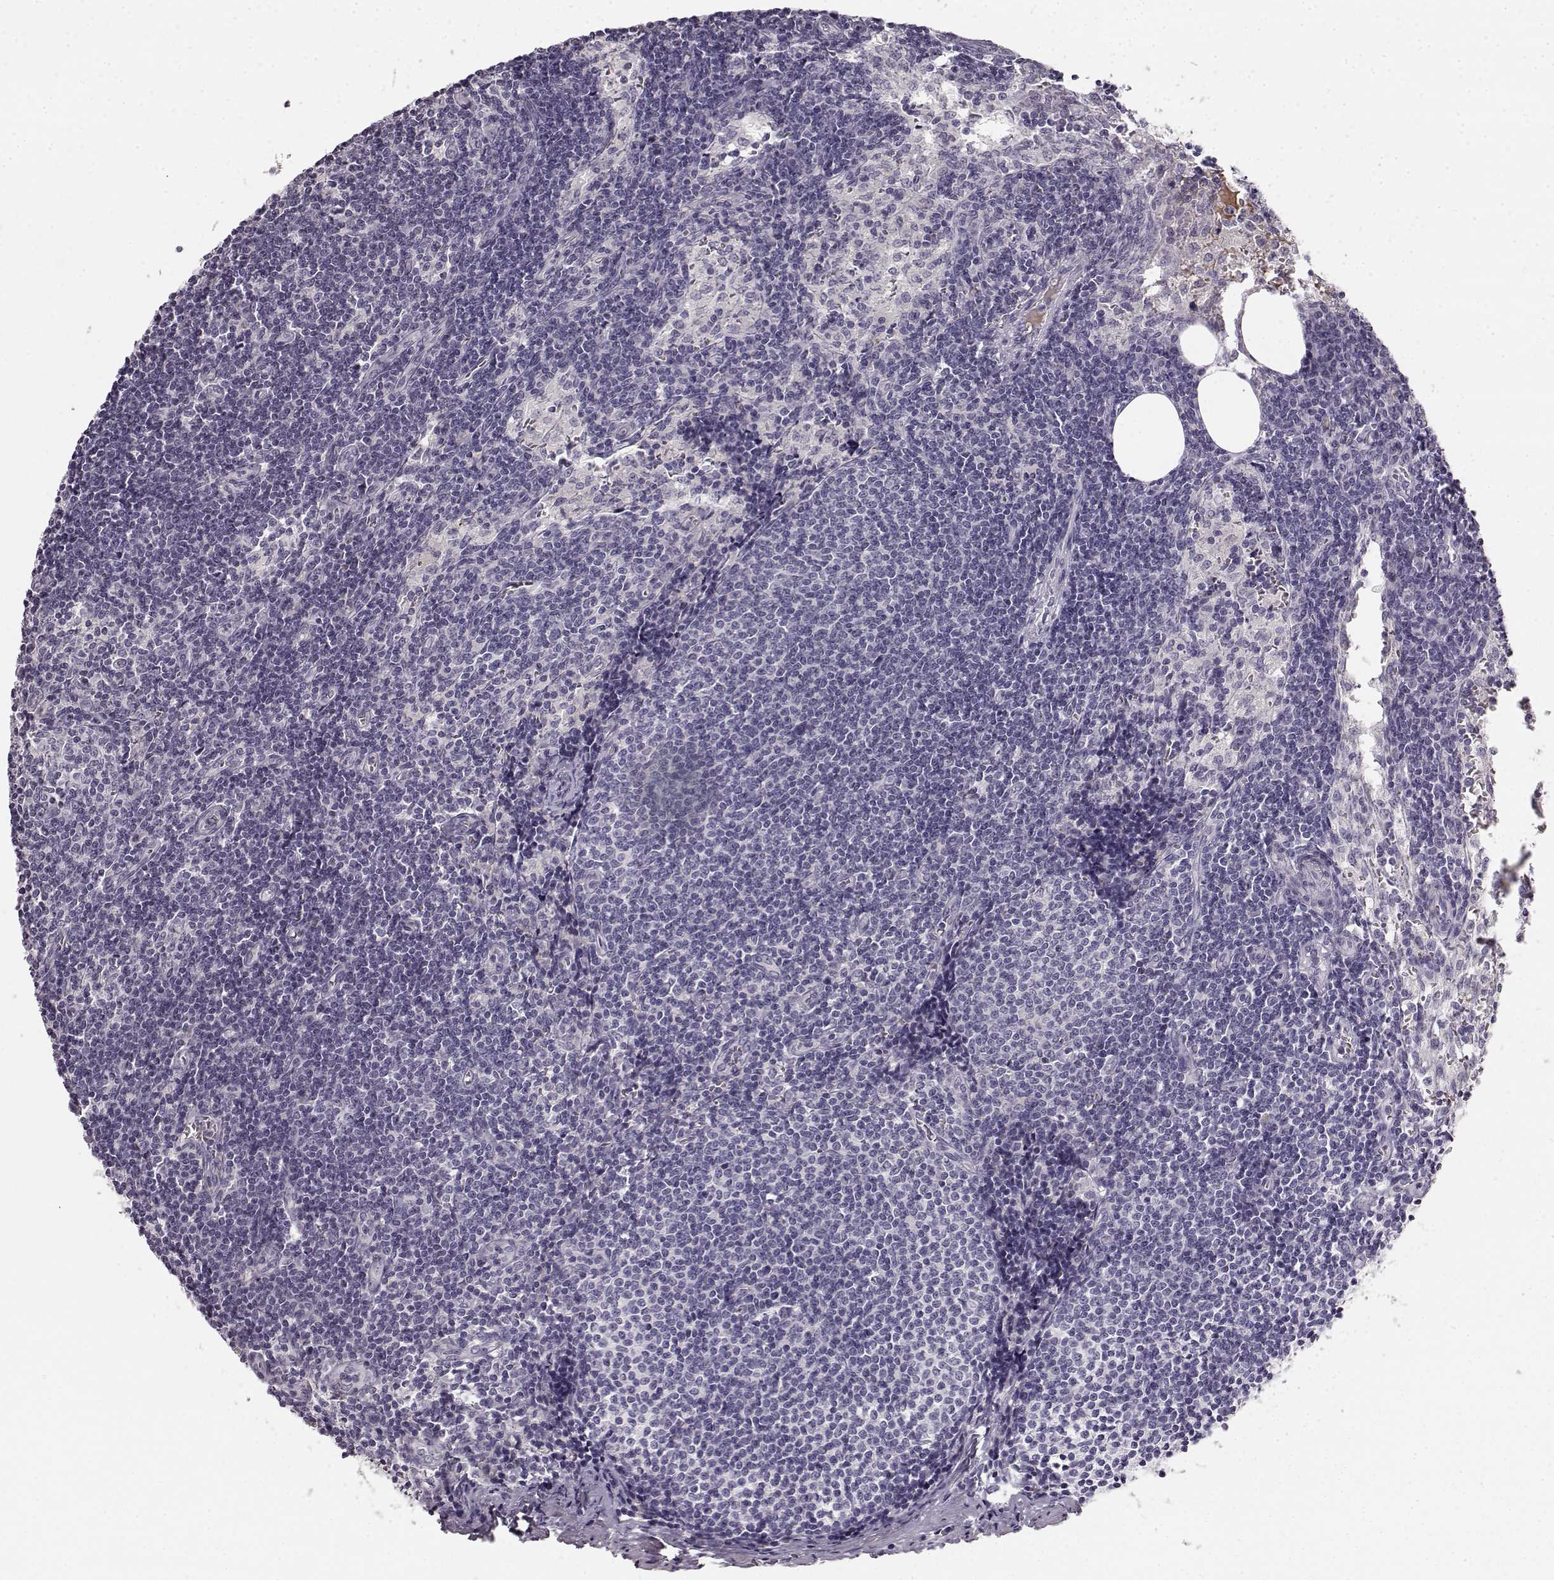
{"staining": {"intensity": "negative", "quantity": "none", "location": "none"}, "tissue": "lymph node", "cell_type": "Germinal center cells", "image_type": "normal", "snomed": [{"axis": "morphology", "description": "Normal tissue, NOS"}, {"axis": "topography", "description": "Lymph node"}], "caption": "This is an immunohistochemistry (IHC) histopathology image of benign human lymph node. There is no staining in germinal center cells.", "gene": "KIAA0319", "patient": {"sex": "female", "age": 50}}